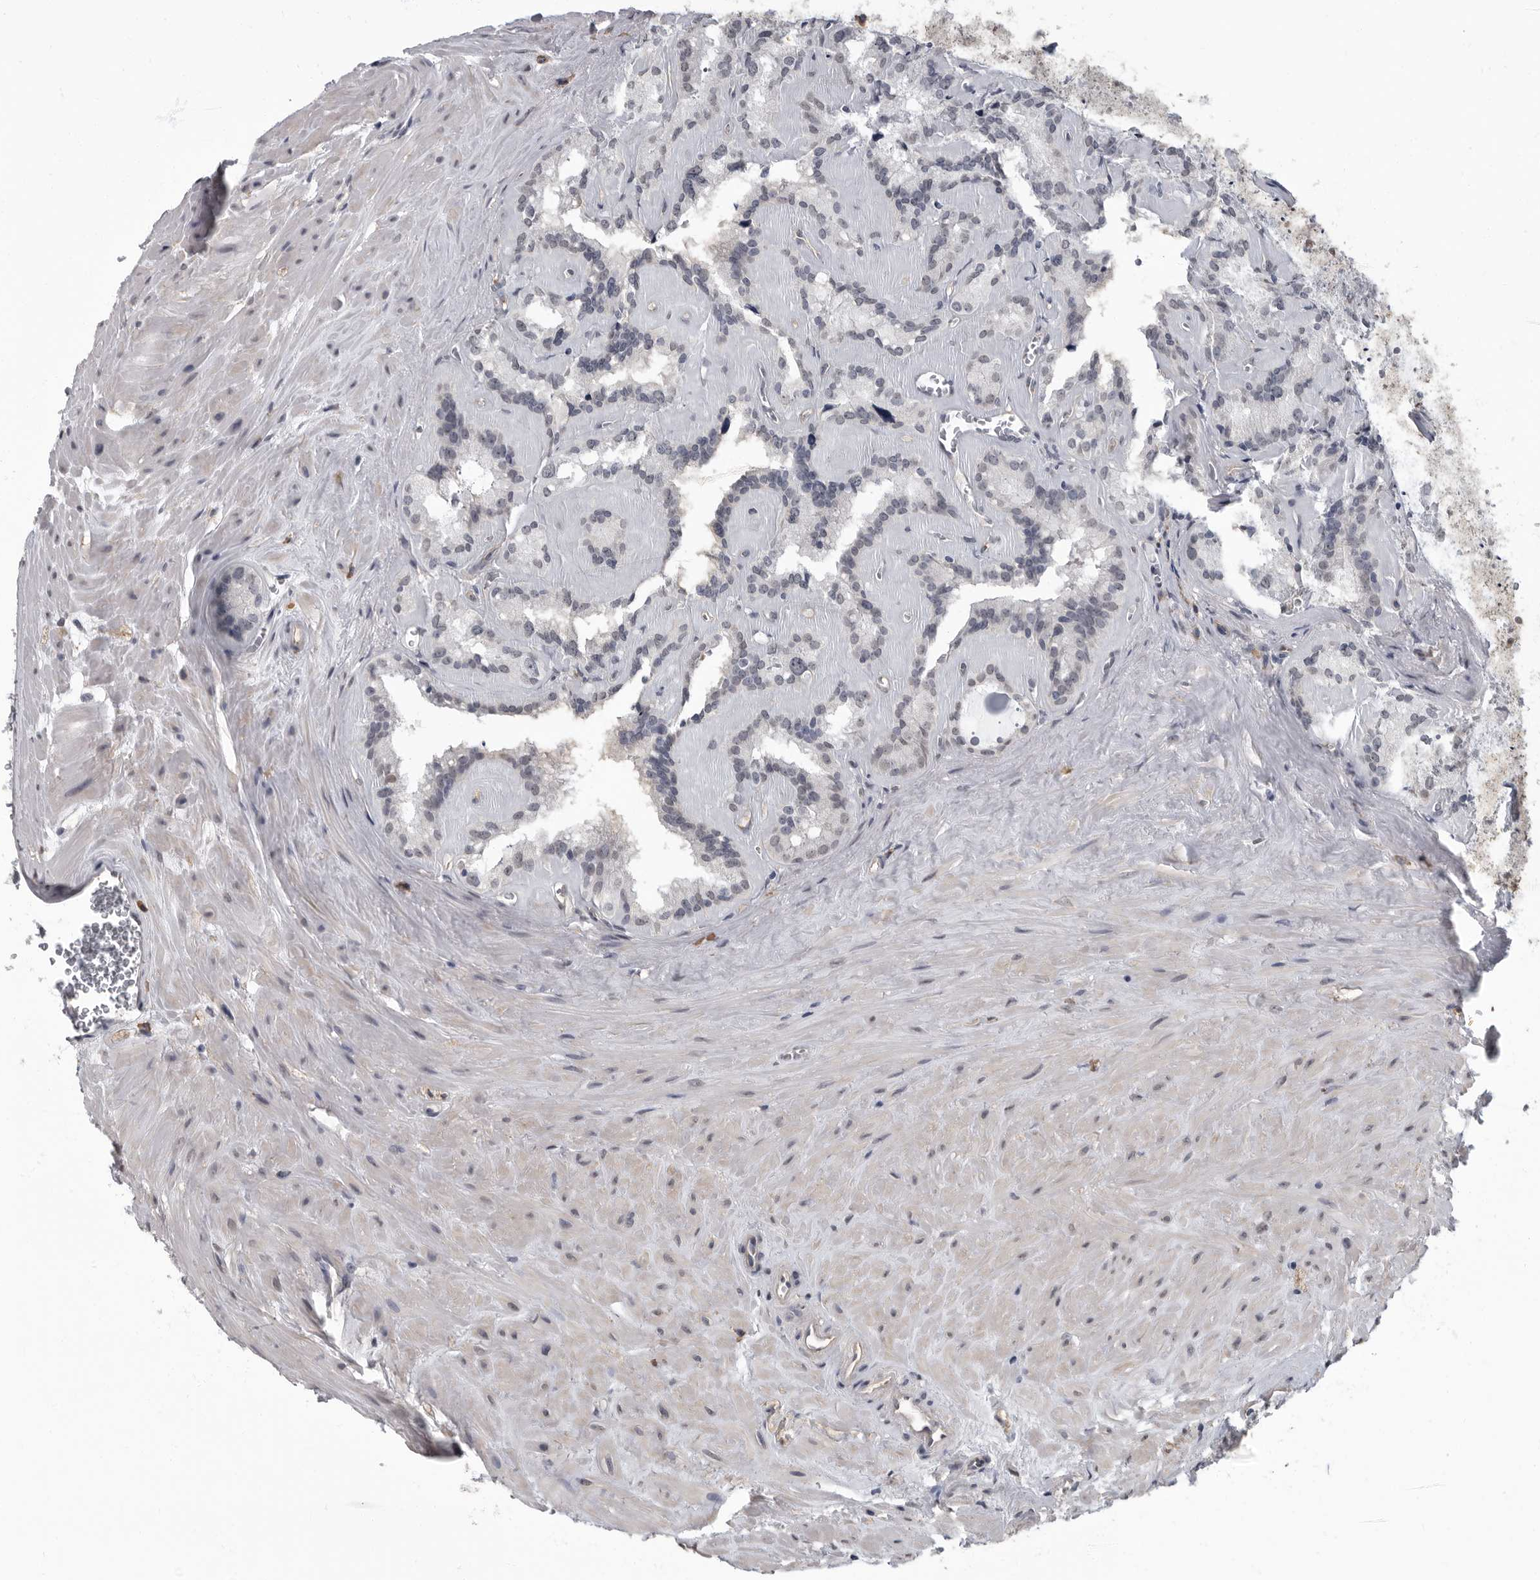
{"staining": {"intensity": "negative", "quantity": "none", "location": "none"}, "tissue": "seminal vesicle", "cell_type": "Glandular cells", "image_type": "normal", "snomed": [{"axis": "morphology", "description": "Normal tissue, NOS"}, {"axis": "topography", "description": "Prostate"}, {"axis": "topography", "description": "Seminal veicle"}], "caption": "High power microscopy histopathology image of an immunohistochemistry (IHC) image of normal seminal vesicle, revealing no significant expression in glandular cells.", "gene": "ARHGEF10", "patient": {"sex": "male", "age": 59}}